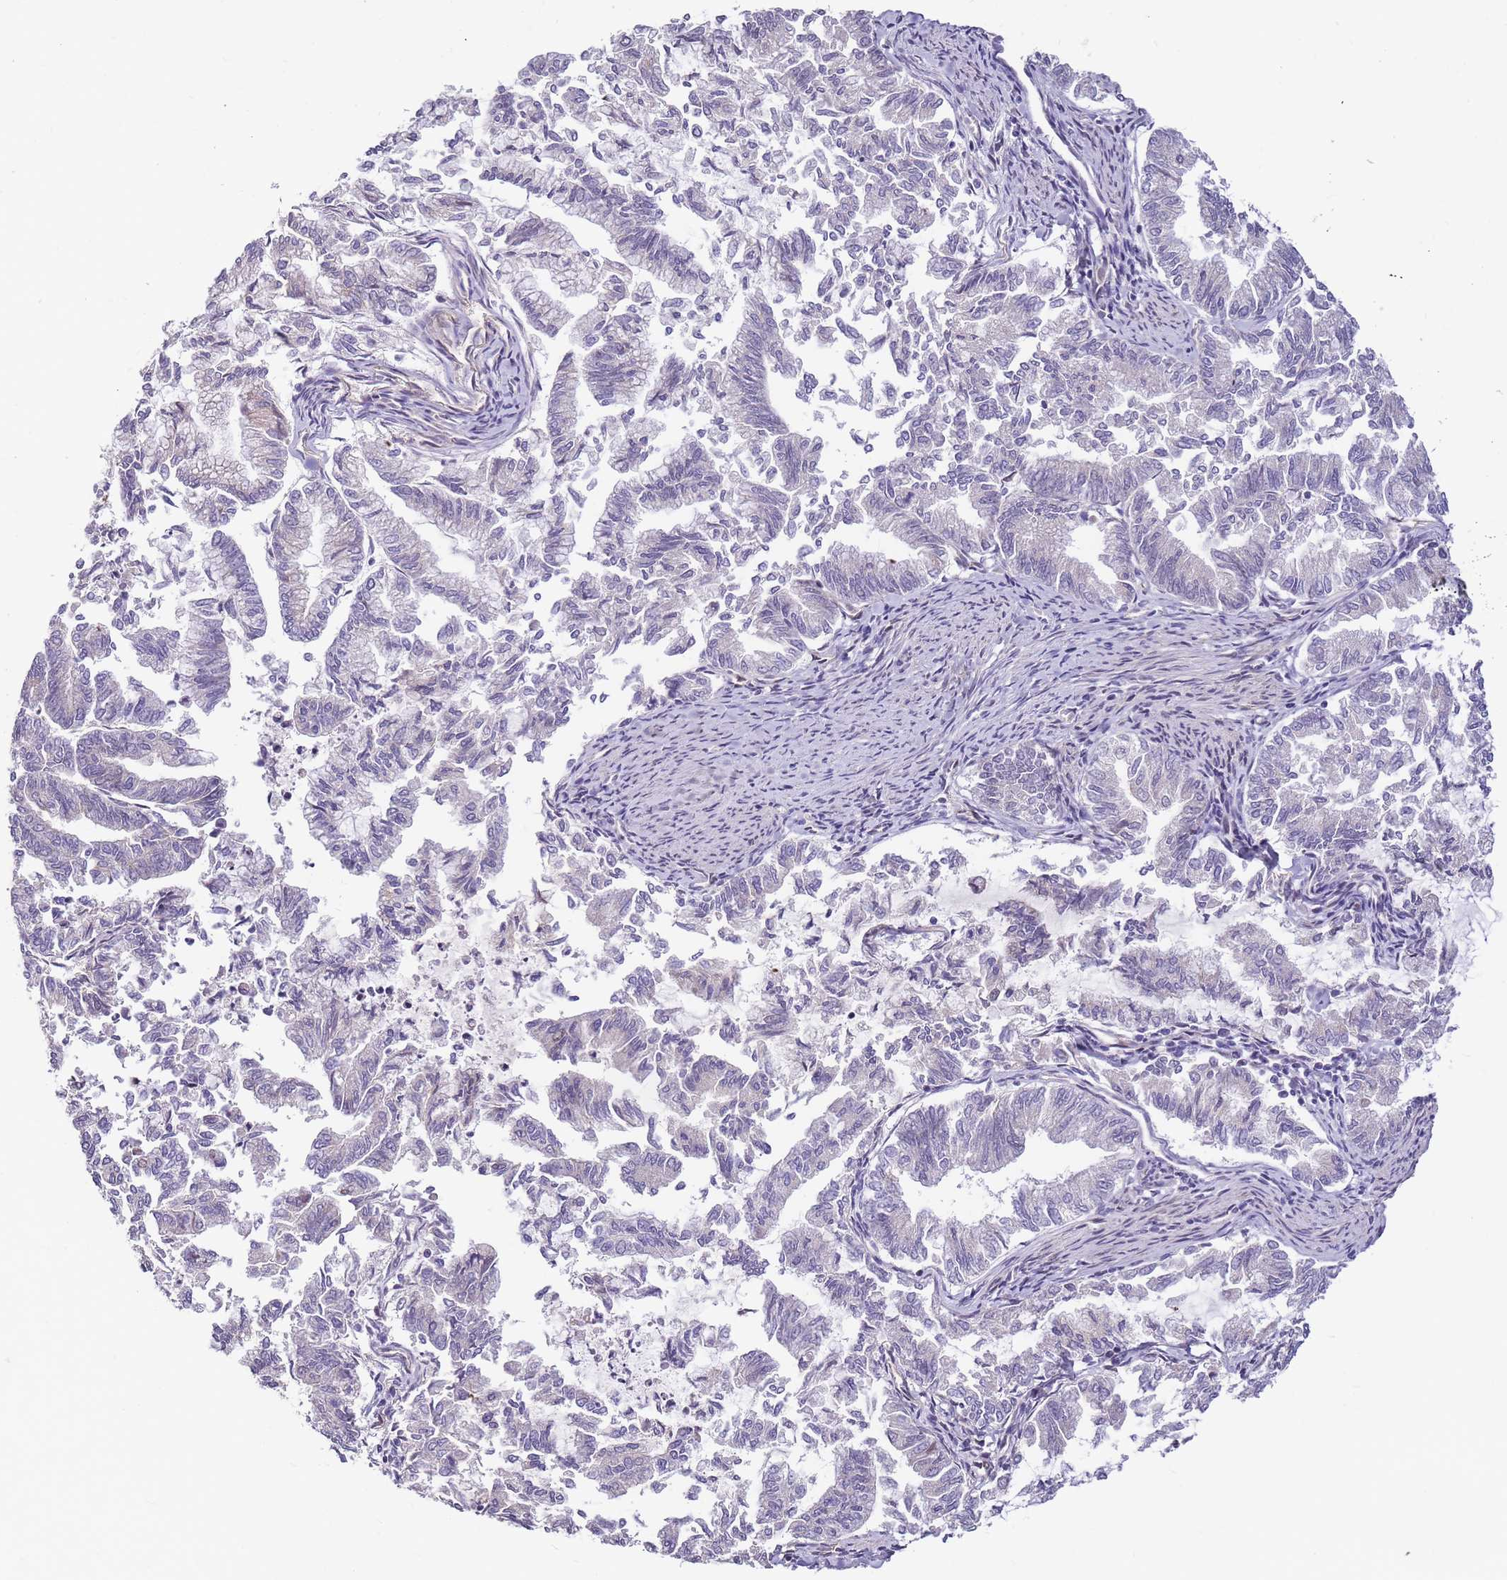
{"staining": {"intensity": "negative", "quantity": "none", "location": "none"}, "tissue": "endometrial cancer", "cell_type": "Tumor cells", "image_type": "cancer", "snomed": [{"axis": "morphology", "description": "Adenocarcinoma, NOS"}, {"axis": "topography", "description": "Endometrium"}], "caption": "High magnification brightfield microscopy of adenocarcinoma (endometrial) stained with DAB (brown) and counterstained with hematoxylin (blue): tumor cells show no significant positivity. The staining was performed using DAB to visualize the protein expression in brown, while the nuclei were stained in blue with hematoxylin (Magnification: 20x).", "gene": "CLBA1", "patient": {"sex": "female", "age": 79}}